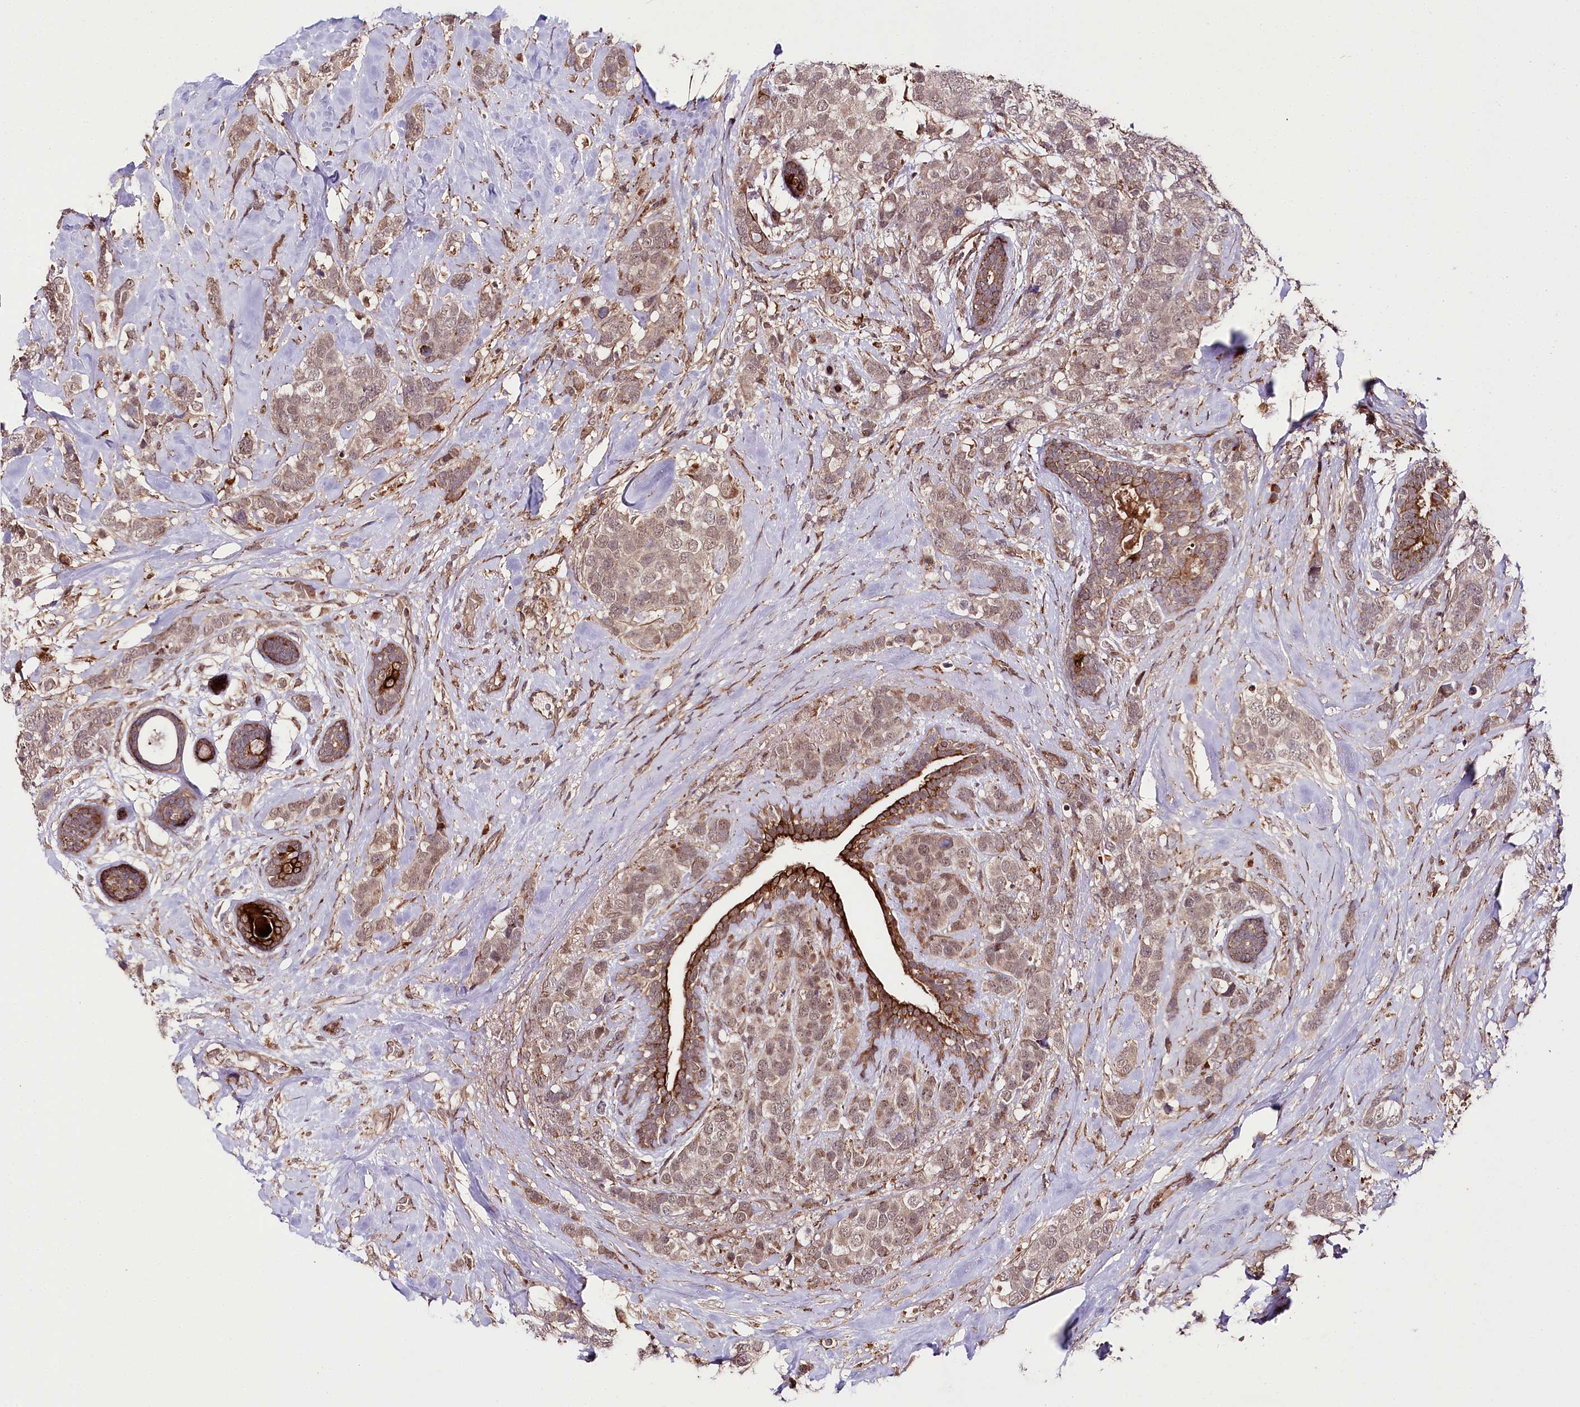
{"staining": {"intensity": "weak", "quantity": "25%-75%", "location": "cytoplasmic/membranous"}, "tissue": "breast cancer", "cell_type": "Tumor cells", "image_type": "cancer", "snomed": [{"axis": "morphology", "description": "Lobular carcinoma"}, {"axis": "topography", "description": "Breast"}], "caption": "Immunohistochemical staining of human breast cancer (lobular carcinoma) reveals low levels of weak cytoplasmic/membranous positivity in about 25%-75% of tumor cells.", "gene": "PHLDB1", "patient": {"sex": "female", "age": 59}}